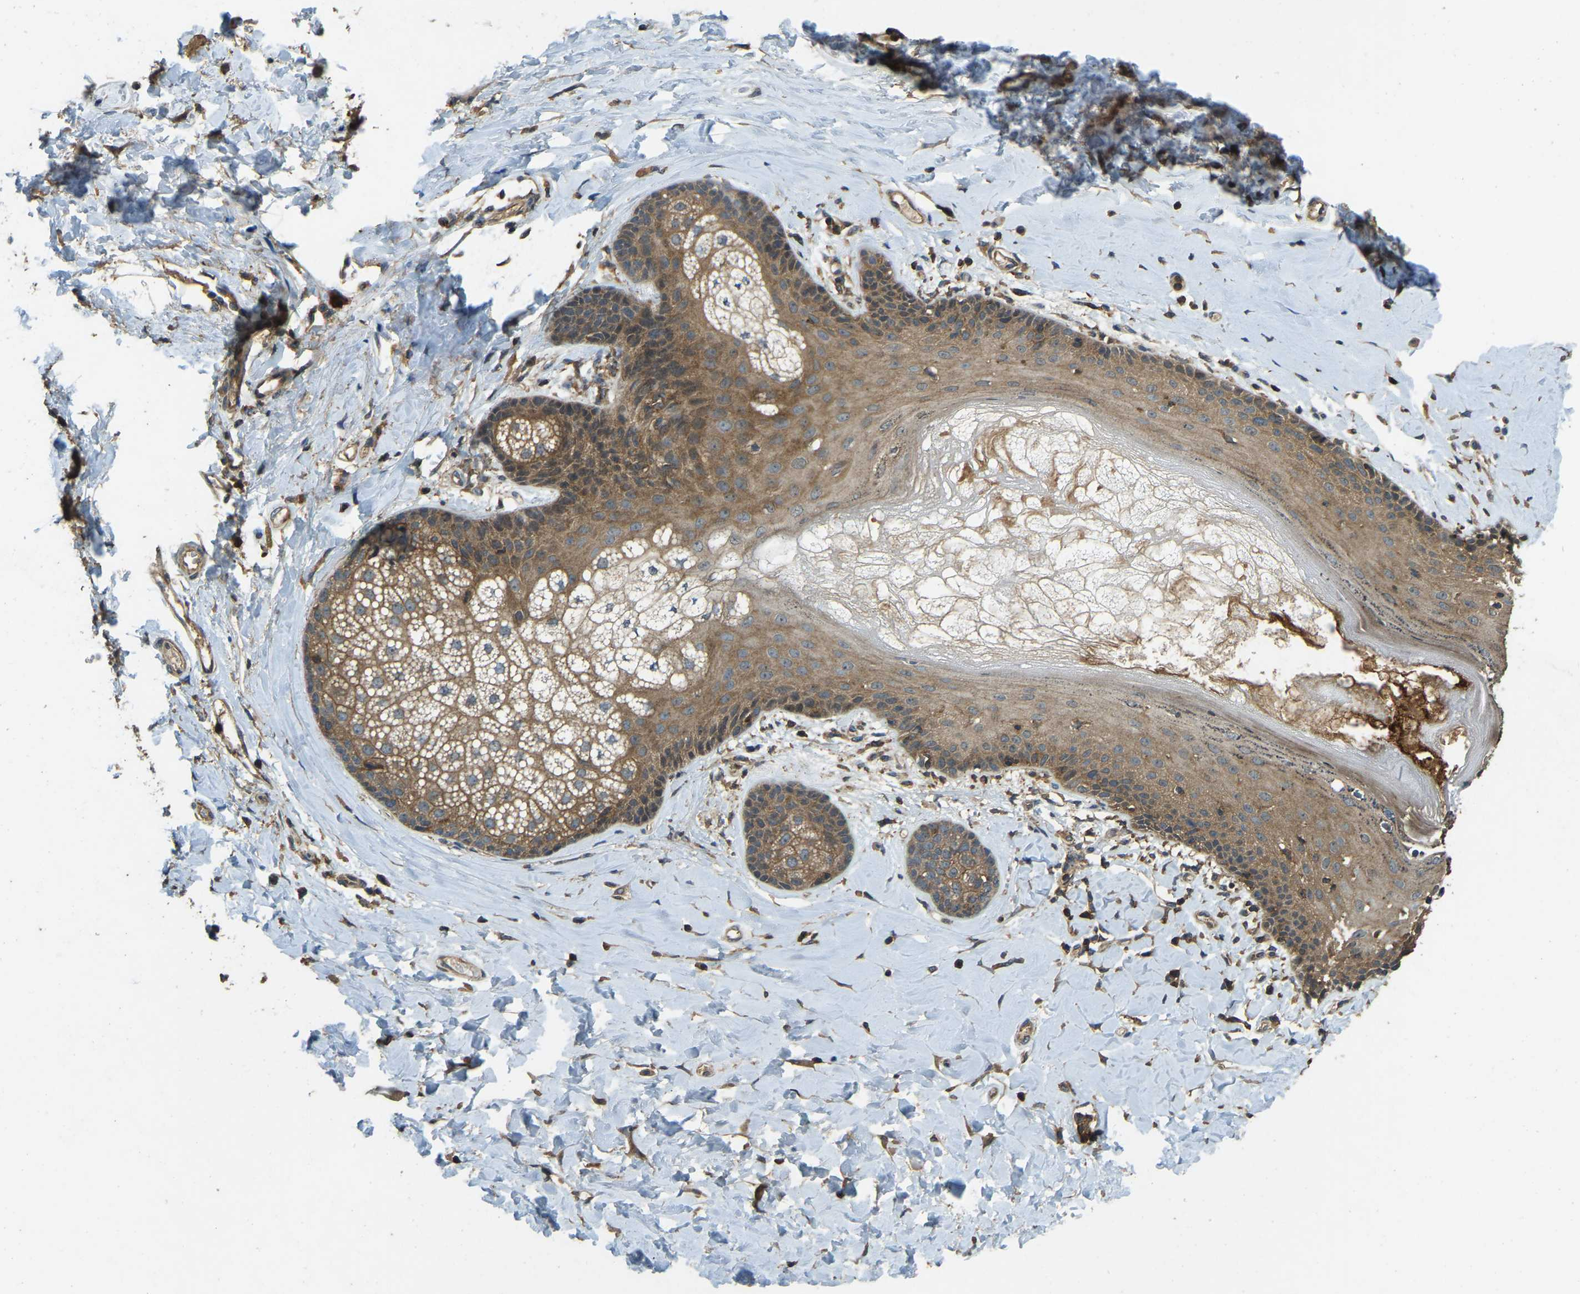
{"staining": {"intensity": "moderate", "quantity": ">75%", "location": "cytoplasmic/membranous"}, "tissue": "skin", "cell_type": "Epidermal cells", "image_type": "normal", "snomed": [{"axis": "morphology", "description": "Normal tissue, NOS"}, {"axis": "topography", "description": "Anal"}], "caption": "Immunohistochemistry (IHC) image of normal skin stained for a protein (brown), which demonstrates medium levels of moderate cytoplasmic/membranous positivity in about >75% of epidermal cells.", "gene": "ATP8B1", "patient": {"sex": "male", "age": 69}}